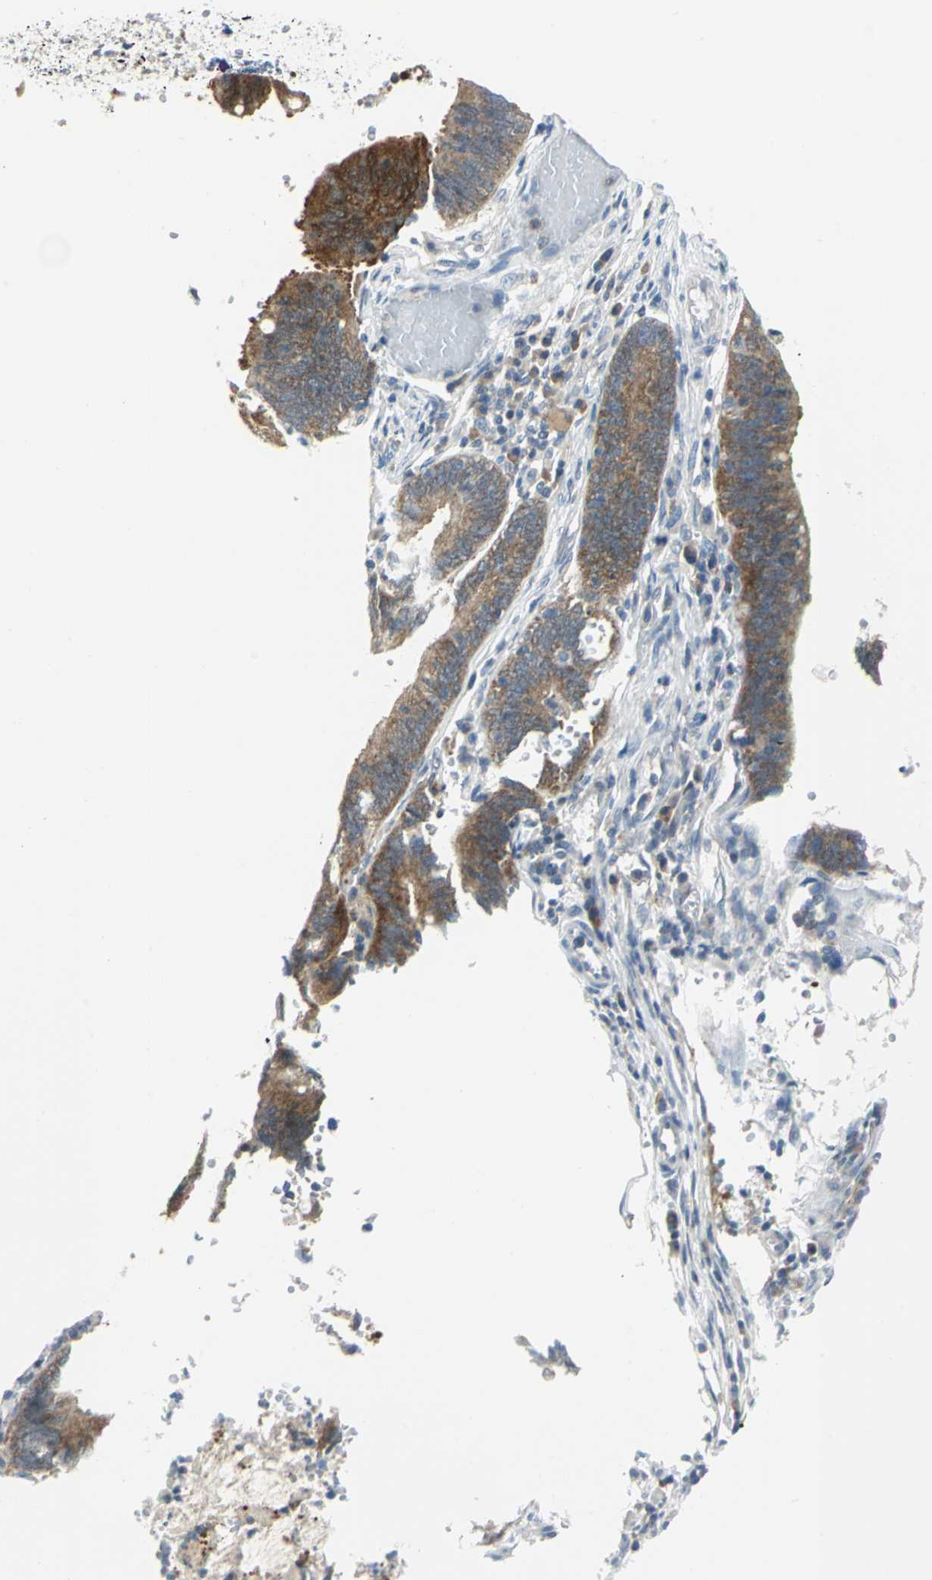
{"staining": {"intensity": "strong", "quantity": ">75%", "location": "cytoplasmic/membranous"}, "tissue": "colorectal cancer", "cell_type": "Tumor cells", "image_type": "cancer", "snomed": [{"axis": "morphology", "description": "Adenocarcinoma, NOS"}, {"axis": "topography", "description": "Rectum"}], "caption": "An IHC image of neoplastic tissue is shown. Protein staining in brown highlights strong cytoplasmic/membranous positivity in colorectal adenocarcinoma within tumor cells.", "gene": "ALDOA", "patient": {"sex": "female", "age": 66}}